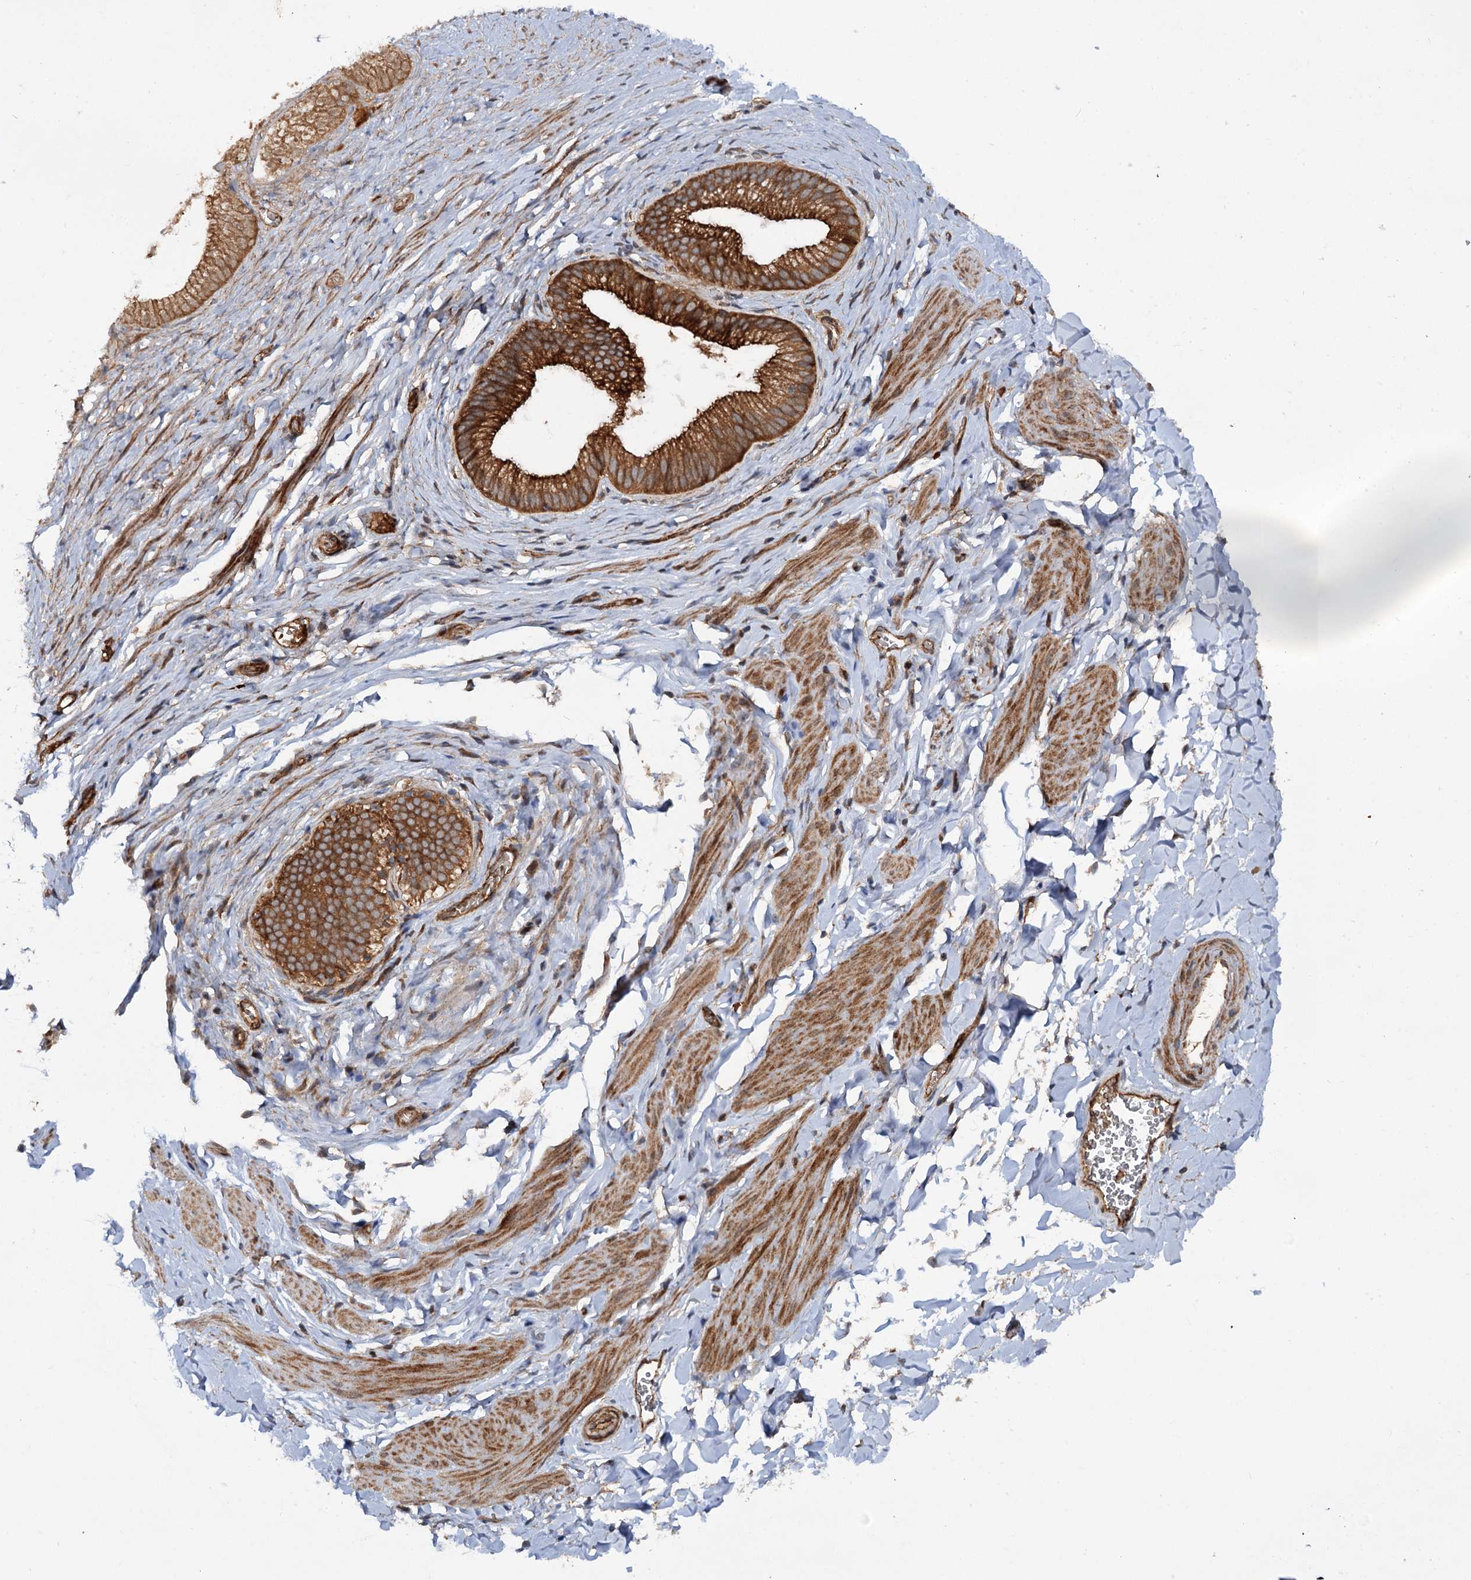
{"staining": {"intensity": "moderate", "quantity": "<25%", "location": "cytoplasmic/membranous"}, "tissue": "adipose tissue", "cell_type": "Adipocytes", "image_type": "normal", "snomed": [{"axis": "morphology", "description": "Normal tissue, NOS"}, {"axis": "topography", "description": "Gallbladder"}, {"axis": "topography", "description": "Peripheral nerve tissue"}], "caption": "The image exhibits staining of unremarkable adipose tissue, revealing moderate cytoplasmic/membranous protein expression (brown color) within adipocytes. (IHC, brightfield microscopy, high magnification).", "gene": "ADGRG4", "patient": {"sex": "male", "age": 38}}